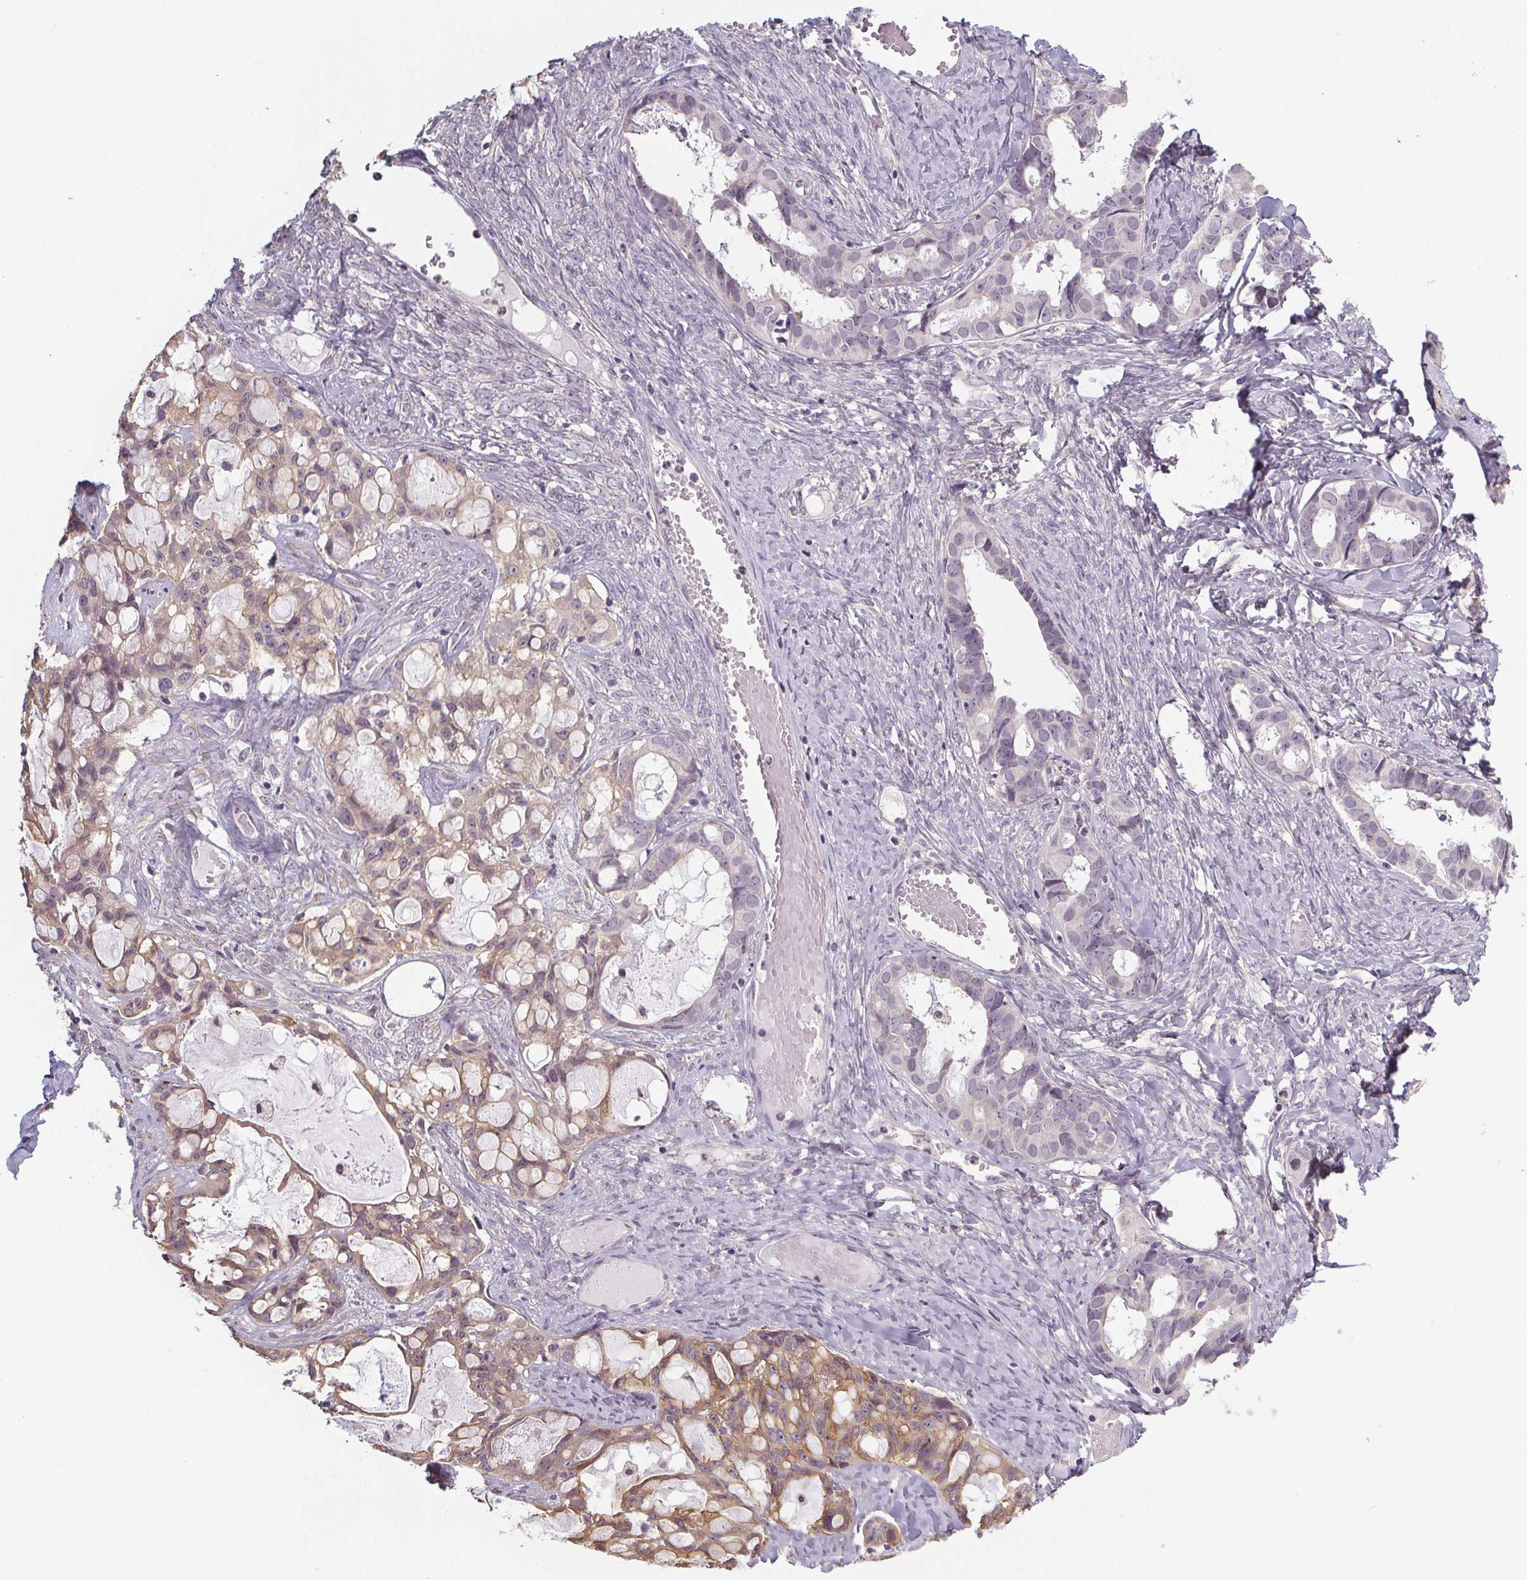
{"staining": {"intensity": "weak", "quantity": "<25%", "location": "cytoplasmic/membranous"}, "tissue": "ovarian cancer", "cell_type": "Tumor cells", "image_type": "cancer", "snomed": [{"axis": "morphology", "description": "Cystadenocarcinoma, serous, NOS"}, {"axis": "topography", "description": "Ovary"}], "caption": "Histopathology image shows no protein expression in tumor cells of serous cystadenocarcinoma (ovarian) tissue.", "gene": "SLC26A2", "patient": {"sex": "female", "age": 69}}